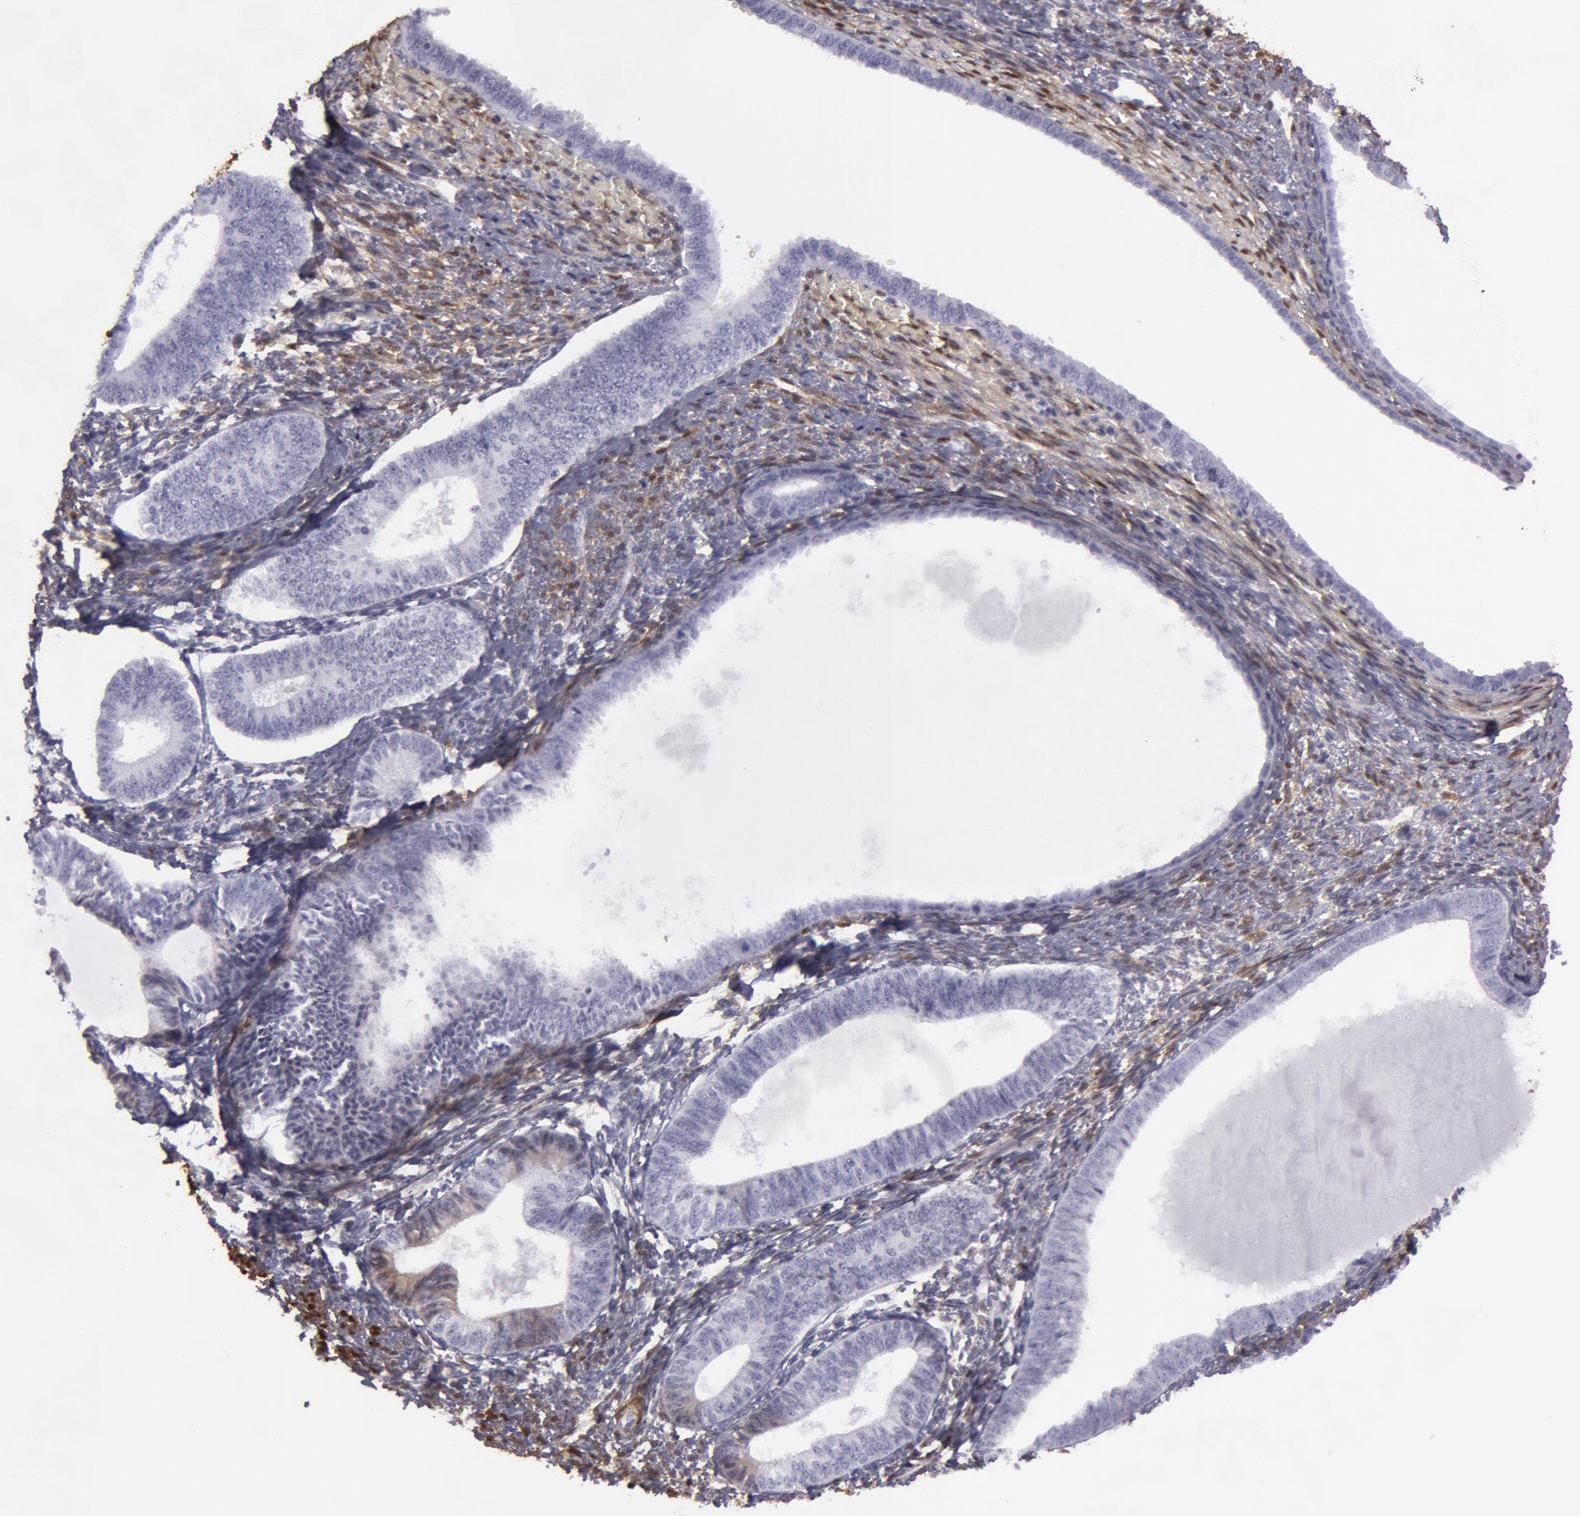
{"staining": {"intensity": "negative", "quantity": "none", "location": "none"}, "tissue": "endometrium", "cell_type": "Cells in endometrial stroma", "image_type": "normal", "snomed": [{"axis": "morphology", "description": "Normal tissue, NOS"}, {"axis": "topography", "description": "Endometrium"}], "caption": "DAB (3,3'-diaminobenzidine) immunohistochemical staining of benign human endometrium displays no significant expression in cells in endometrial stroma. (DAB (3,3'-diaminobenzidine) immunohistochemistry visualized using brightfield microscopy, high magnification).", "gene": "TAGLN", "patient": {"sex": "female", "age": 82}}